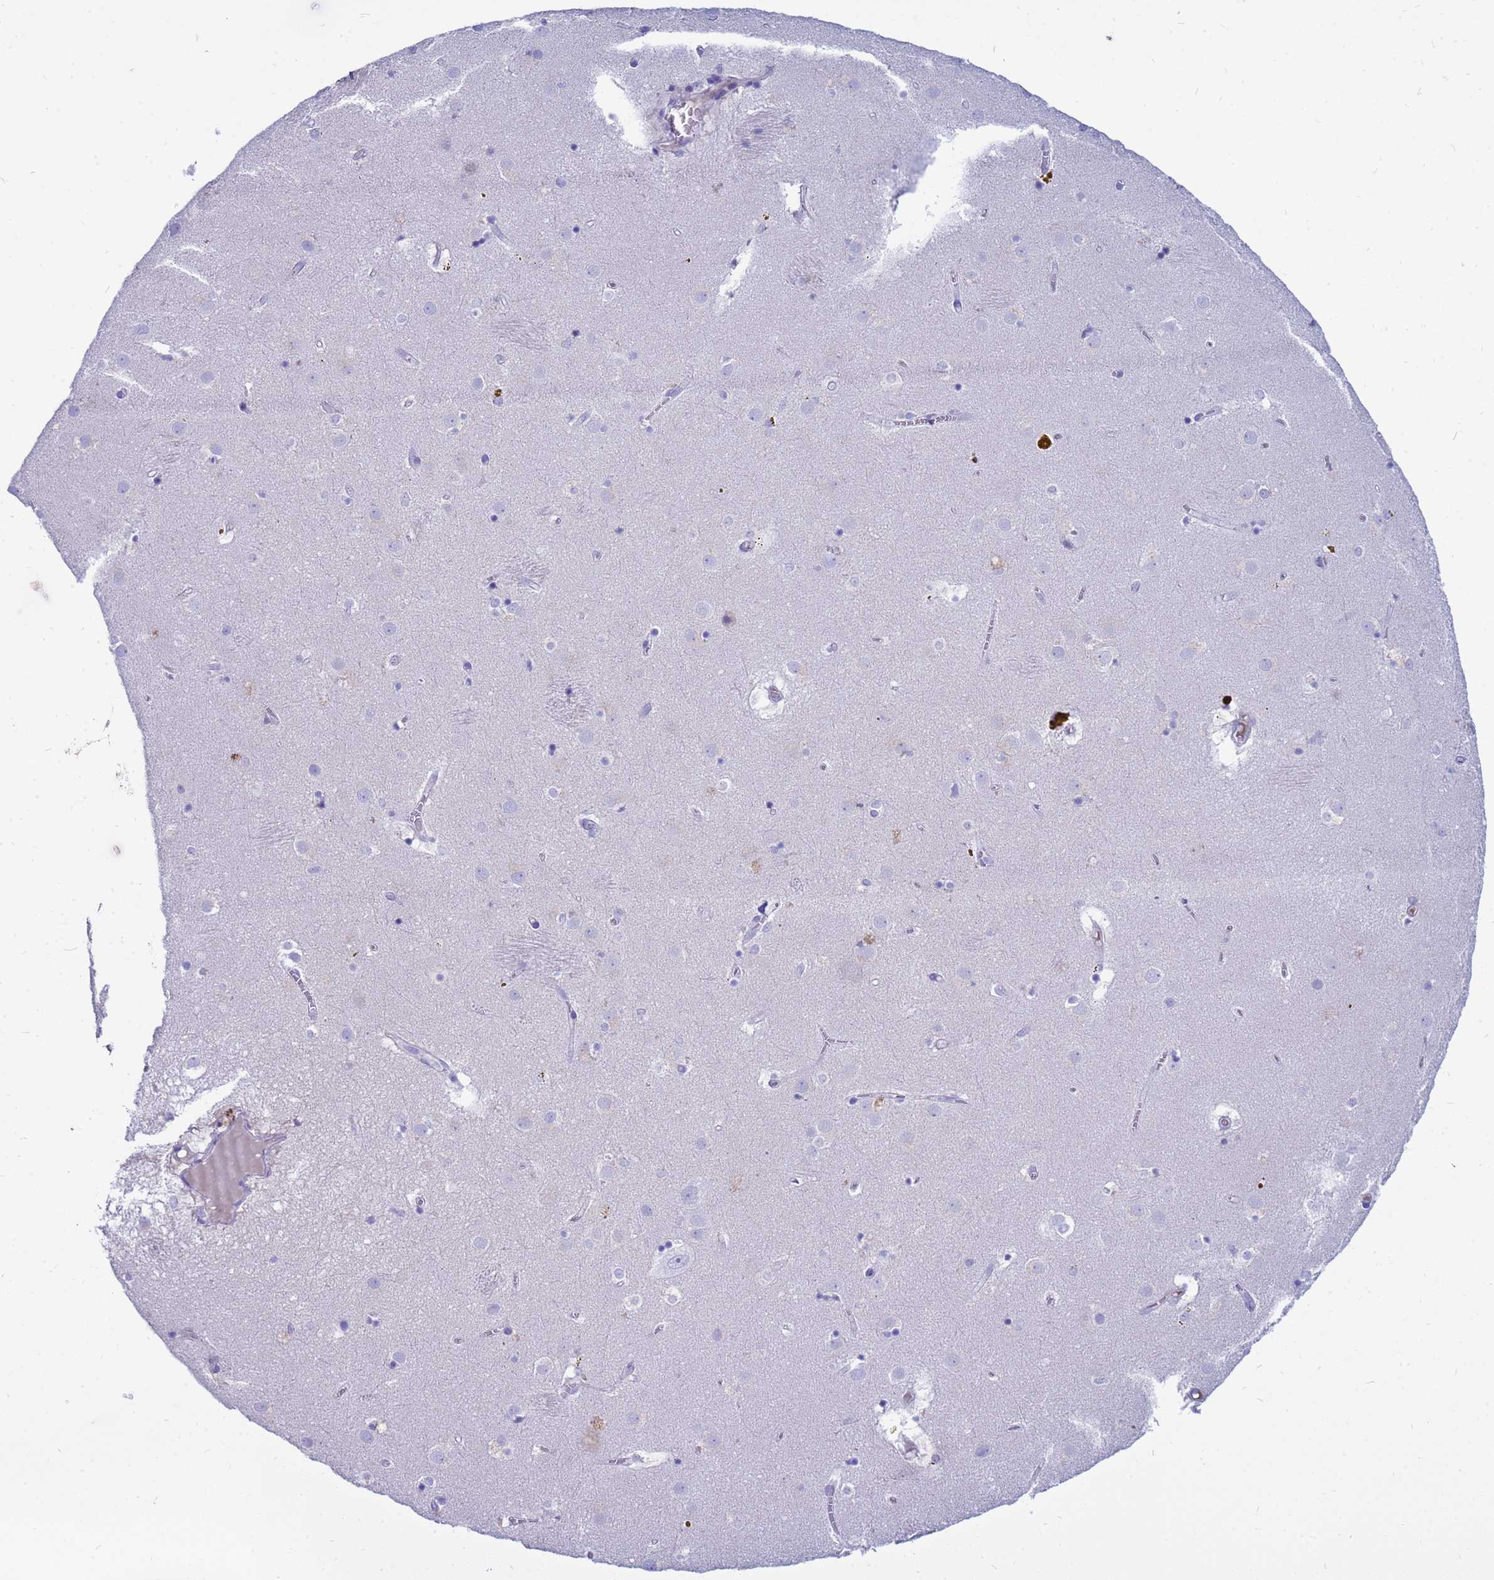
{"staining": {"intensity": "negative", "quantity": "none", "location": "none"}, "tissue": "caudate", "cell_type": "Glial cells", "image_type": "normal", "snomed": [{"axis": "morphology", "description": "Normal tissue, NOS"}, {"axis": "topography", "description": "Lateral ventricle wall"}], "caption": "High magnification brightfield microscopy of normal caudate stained with DAB (3,3'-diaminobenzidine) (brown) and counterstained with hematoxylin (blue): glial cells show no significant expression.", "gene": "SYCN", "patient": {"sex": "male", "age": 70}}